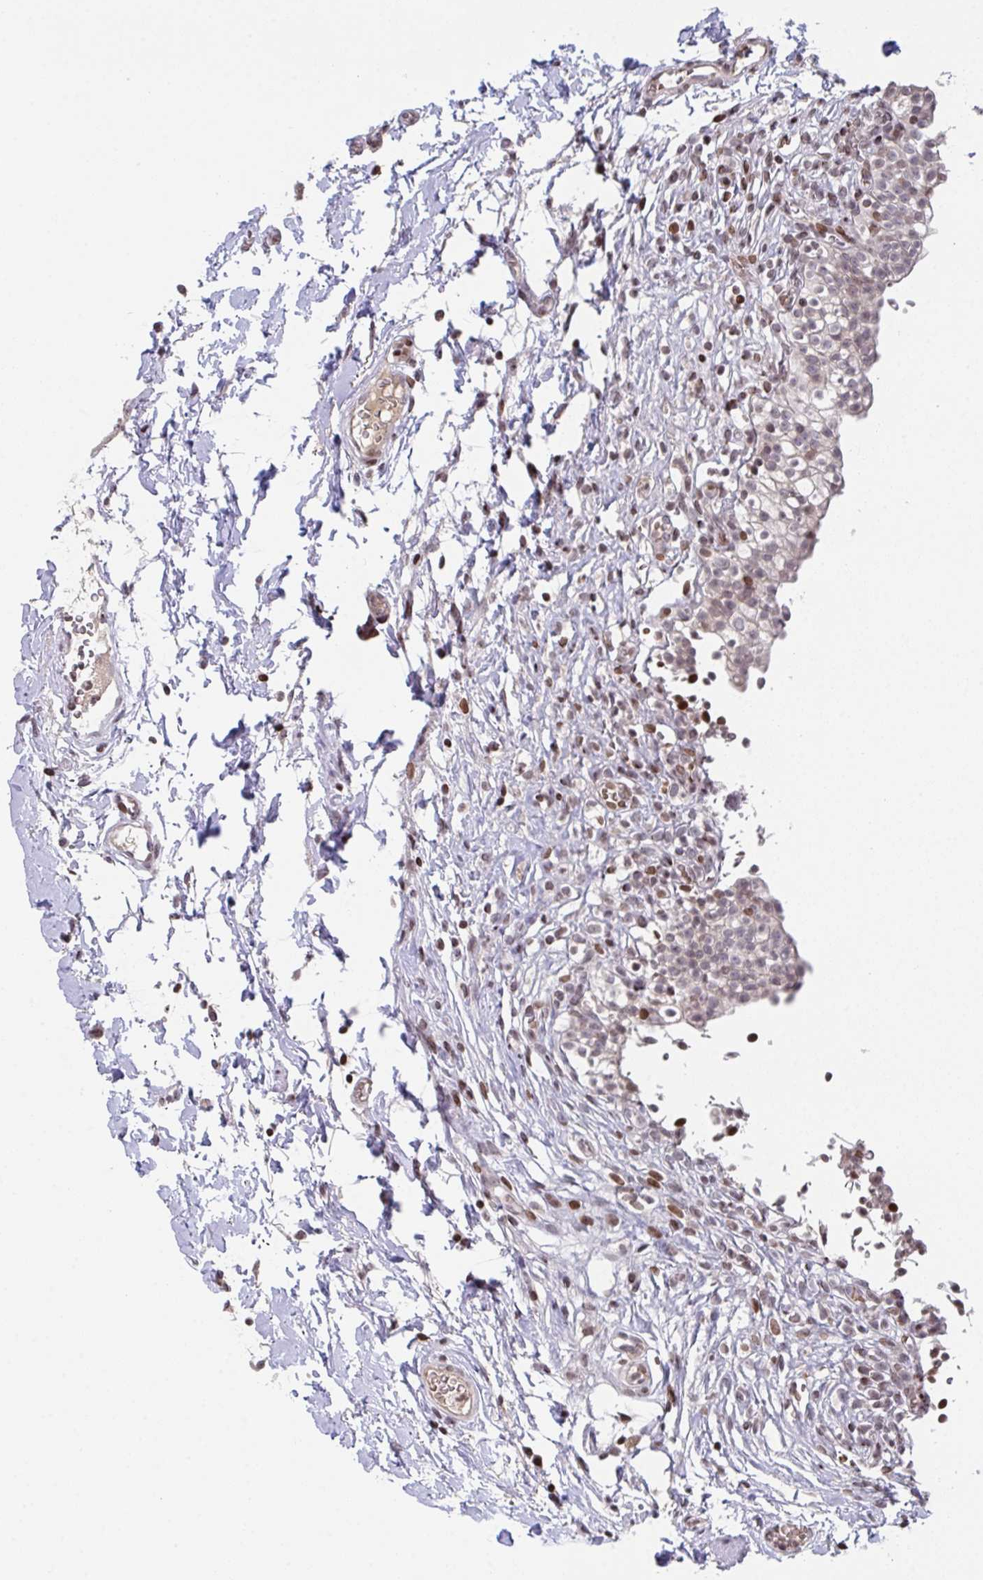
{"staining": {"intensity": "strong", "quantity": "<25%", "location": "nuclear"}, "tissue": "urinary bladder", "cell_type": "Urothelial cells", "image_type": "normal", "snomed": [{"axis": "morphology", "description": "Normal tissue, NOS"}, {"axis": "topography", "description": "Urinary bladder"}, {"axis": "topography", "description": "Peripheral nerve tissue"}], "caption": "Brown immunohistochemical staining in normal urinary bladder reveals strong nuclear positivity in about <25% of urothelial cells.", "gene": "PCDHB8", "patient": {"sex": "male", "age": 55}}